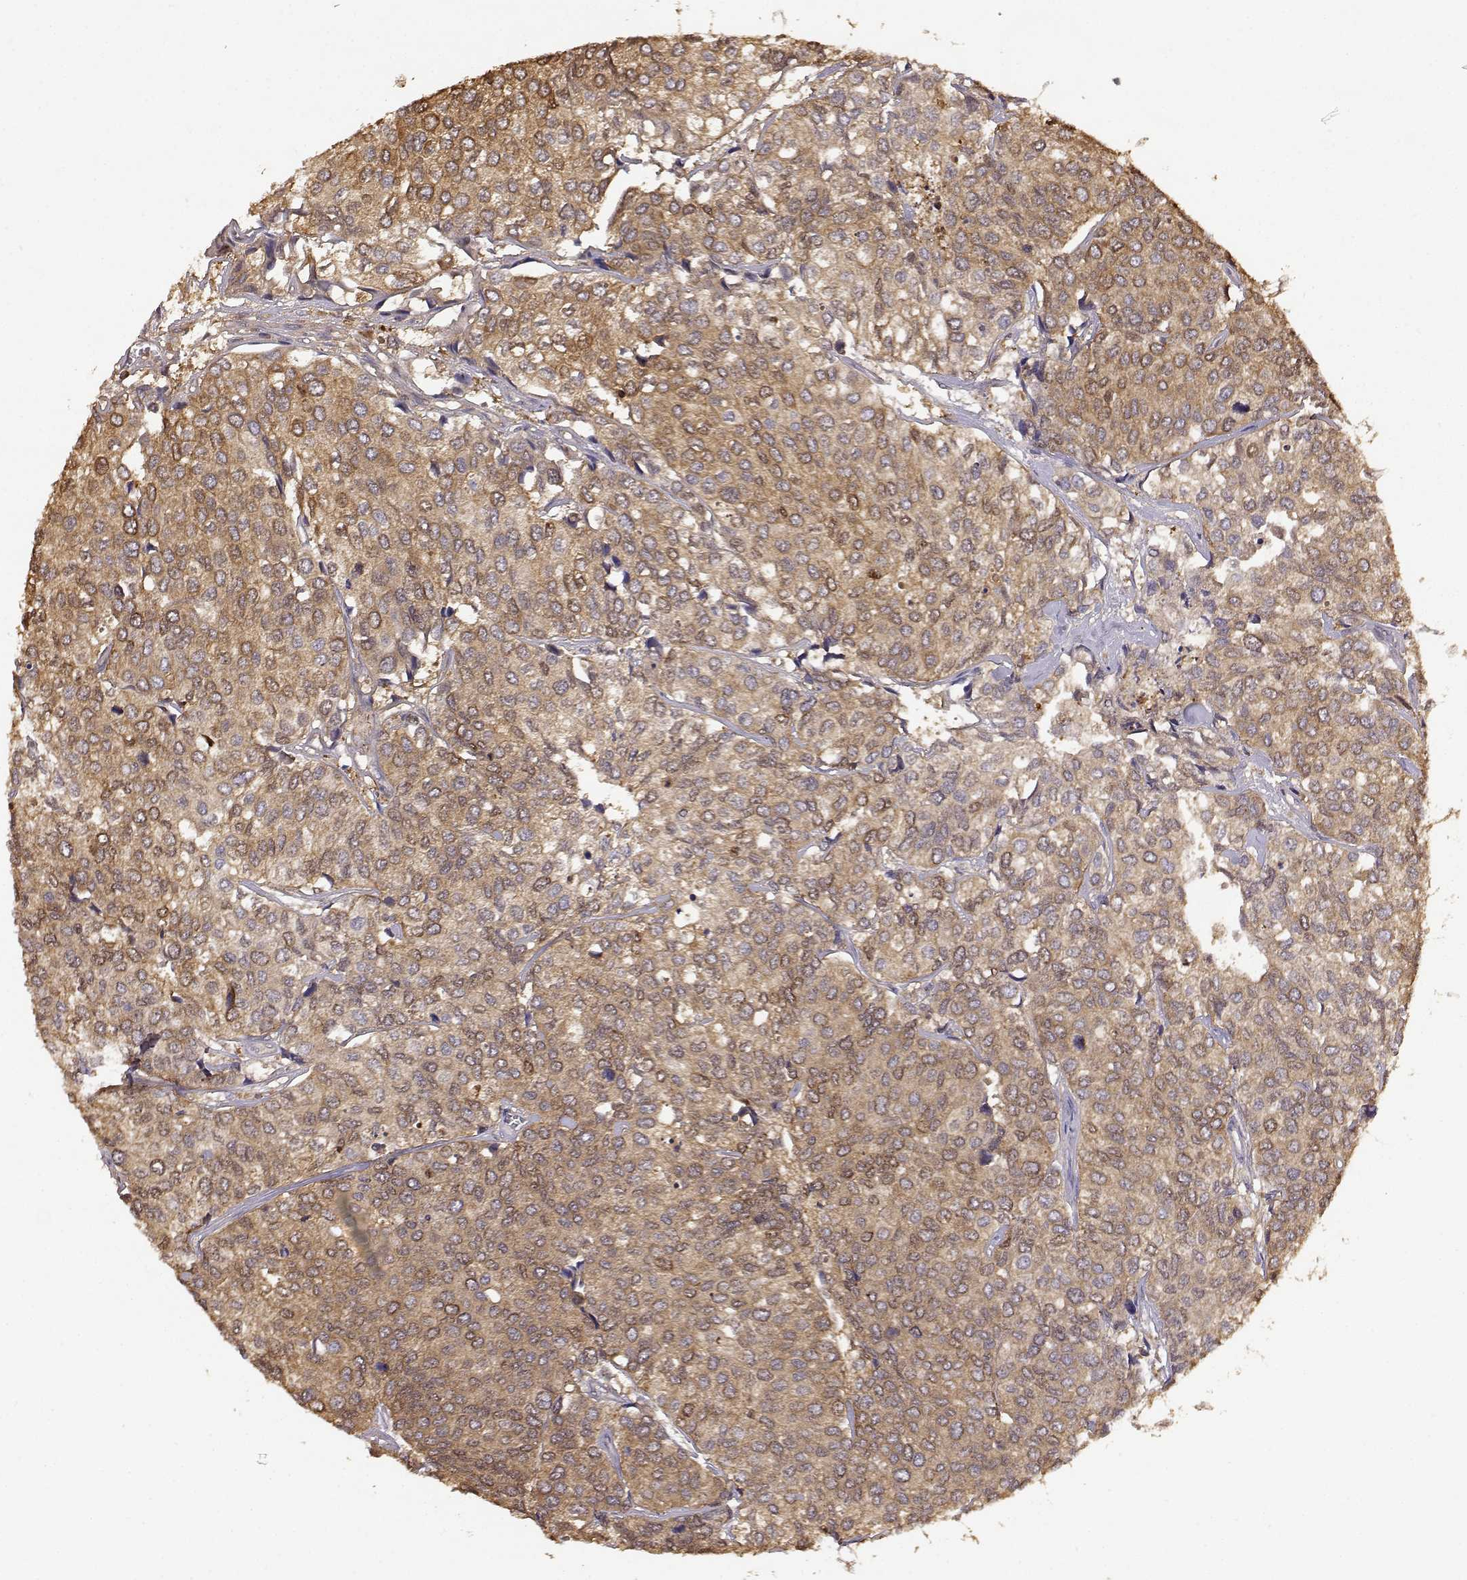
{"staining": {"intensity": "weak", "quantity": ">75%", "location": "cytoplasmic/membranous"}, "tissue": "urothelial cancer", "cell_type": "Tumor cells", "image_type": "cancer", "snomed": [{"axis": "morphology", "description": "Urothelial carcinoma, High grade"}, {"axis": "topography", "description": "Urinary bladder"}], "caption": "Weak cytoplasmic/membranous protein positivity is identified in about >75% of tumor cells in urothelial cancer. The staining is performed using DAB brown chromogen to label protein expression. The nuclei are counter-stained blue using hematoxylin.", "gene": "CRIM1", "patient": {"sex": "male", "age": 73}}